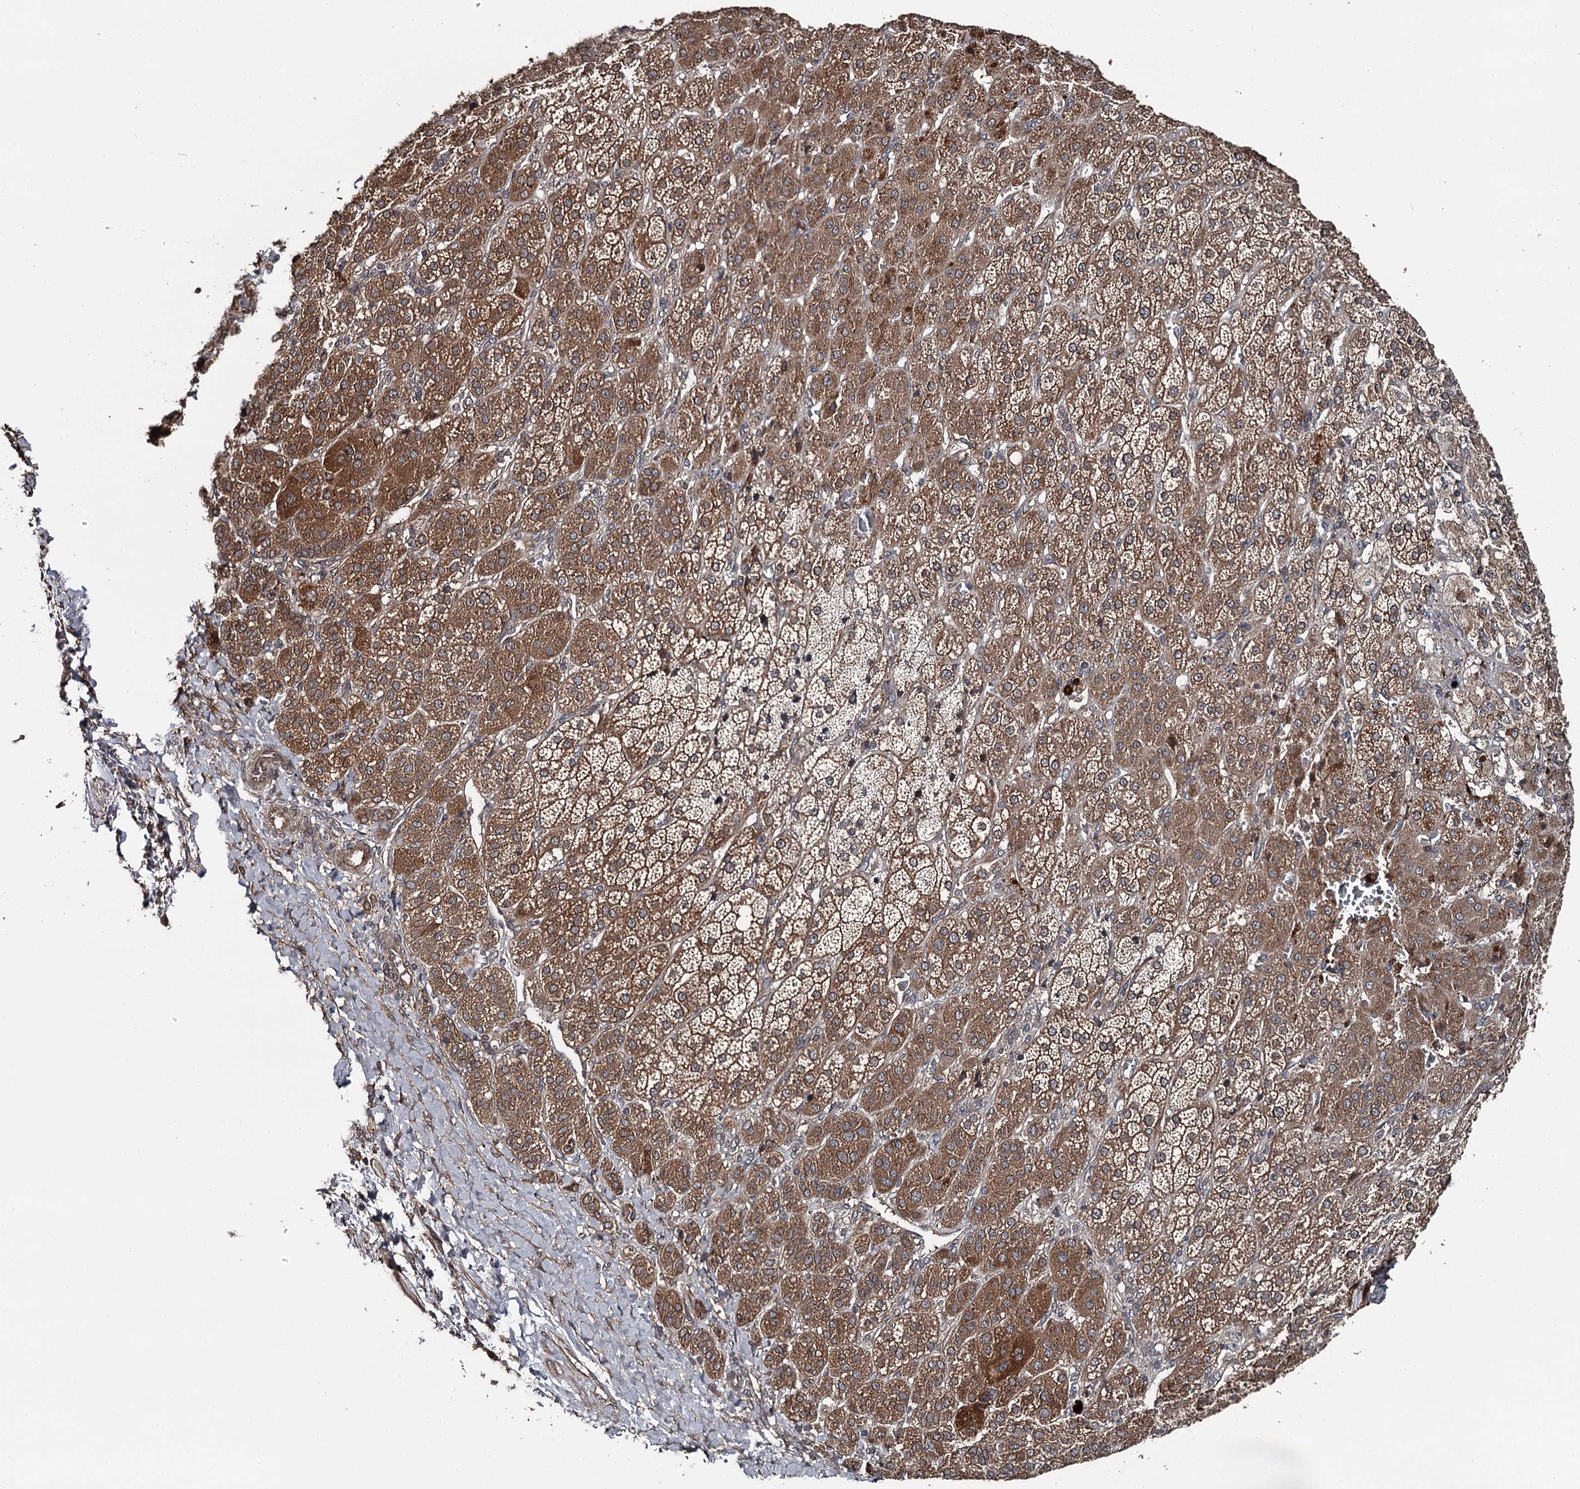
{"staining": {"intensity": "strong", "quantity": ">75%", "location": "cytoplasmic/membranous"}, "tissue": "adrenal gland", "cell_type": "Glandular cells", "image_type": "normal", "snomed": [{"axis": "morphology", "description": "Normal tissue, NOS"}, {"axis": "topography", "description": "Adrenal gland"}], "caption": "An immunohistochemistry image of unremarkable tissue is shown. Protein staining in brown highlights strong cytoplasmic/membranous positivity in adrenal gland within glandular cells.", "gene": "RAB21", "patient": {"sex": "female", "age": 57}}